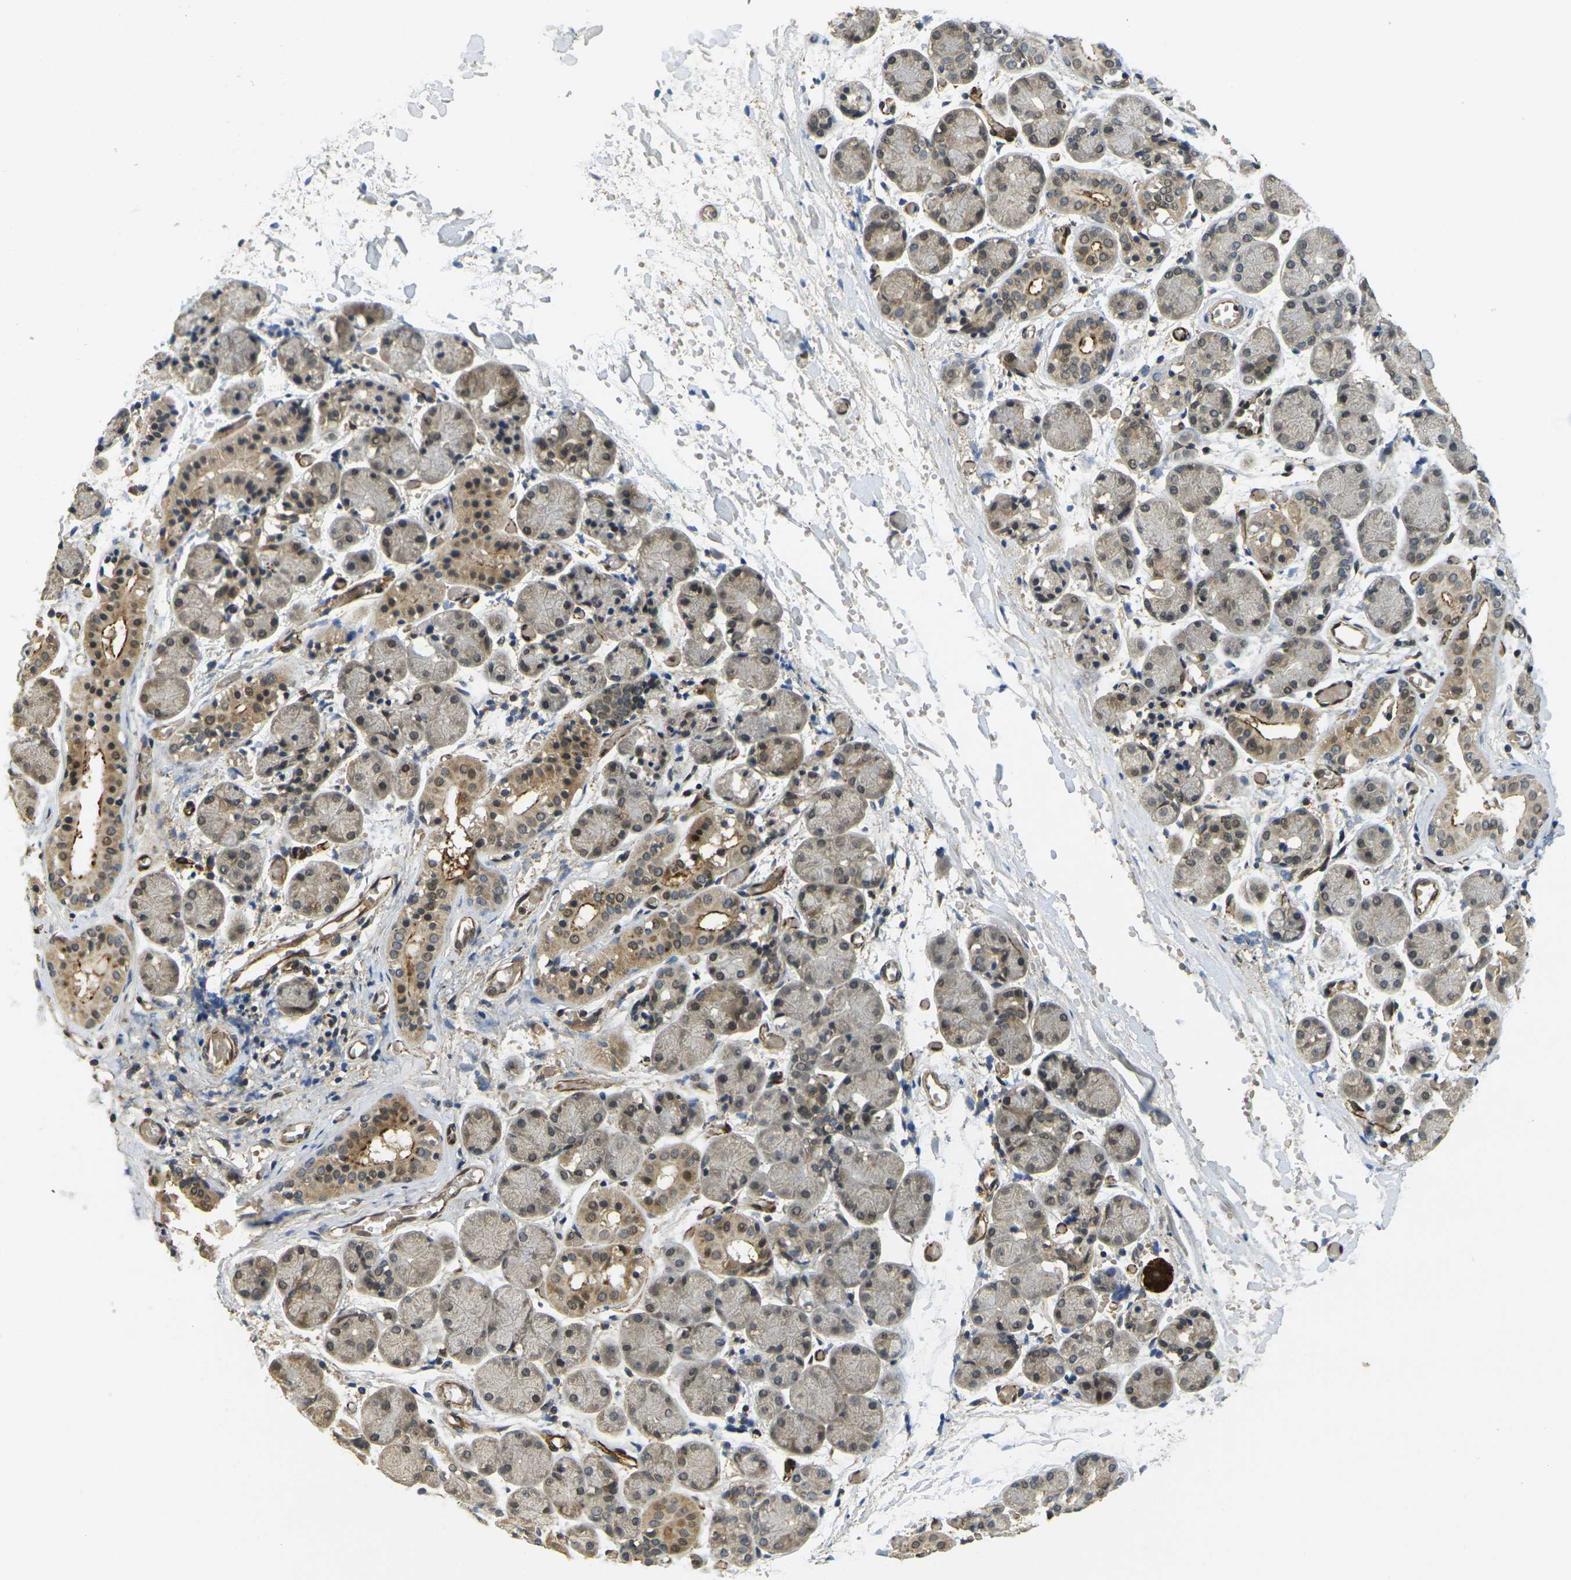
{"staining": {"intensity": "moderate", "quantity": "<25%", "location": "cytoplasmic/membranous"}, "tissue": "salivary gland", "cell_type": "Glandular cells", "image_type": "normal", "snomed": [{"axis": "morphology", "description": "Normal tissue, NOS"}, {"axis": "topography", "description": "Salivary gland"}], "caption": "Immunohistochemistry (DAB) staining of unremarkable human salivary gland displays moderate cytoplasmic/membranous protein expression in about <25% of glandular cells.", "gene": "FUT11", "patient": {"sex": "female", "age": 24}}